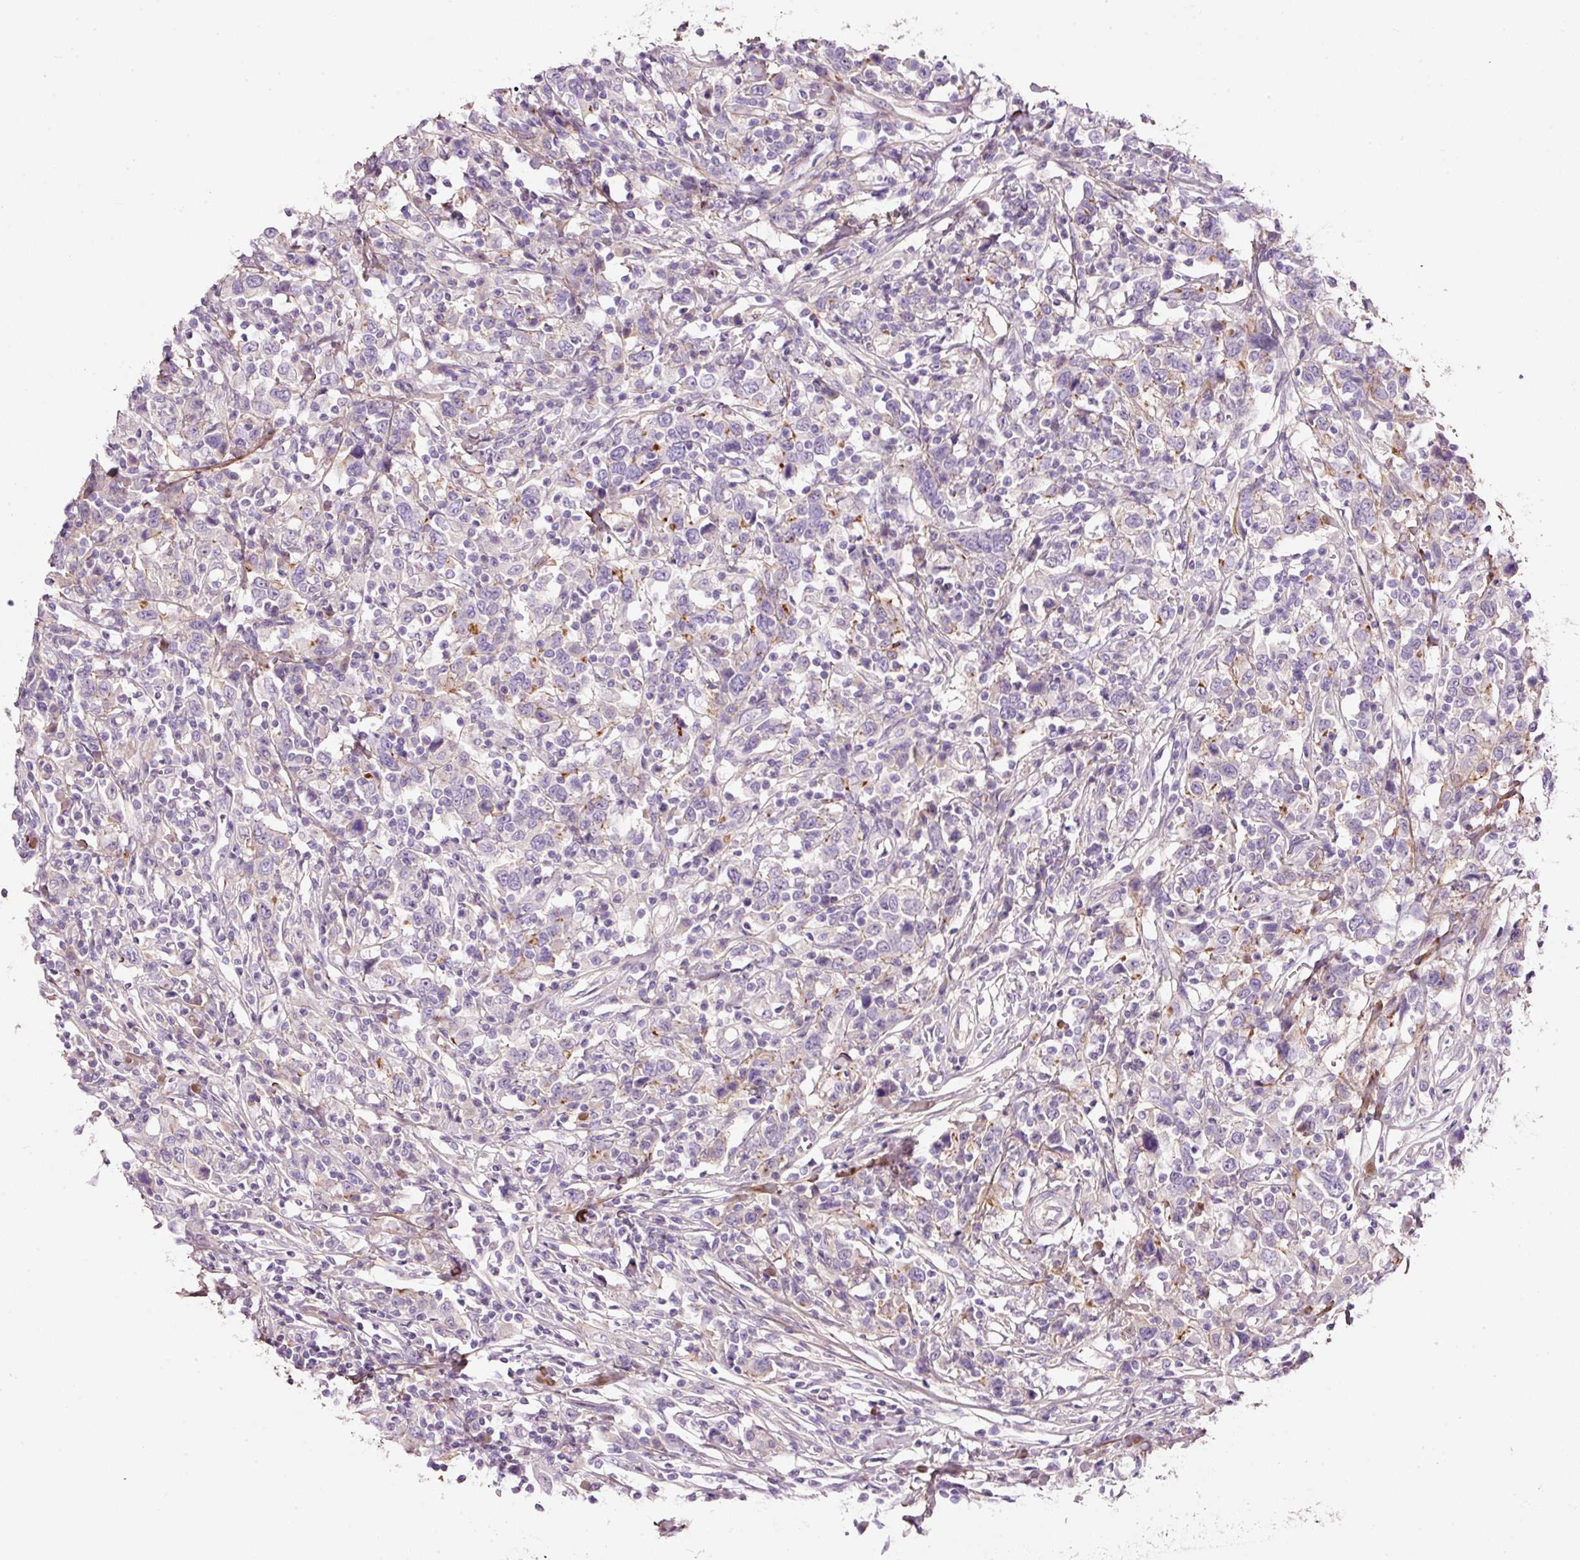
{"staining": {"intensity": "negative", "quantity": "none", "location": "none"}, "tissue": "urothelial cancer", "cell_type": "Tumor cells", "image_type": "cancer", "snomed": [{"axis": "morphology", "description": "Urothelial carcinoma, High grade"}, {"axis": "topography", "description": "Urinary bladder"}], "caption": "This is a histopathology image of immunohistochemistry (IHC) staining of urothelial cancer, which shows no positivity in tumor cells.", "gene": "SOS2", "patient": {"sex": "male", "age": 61}}